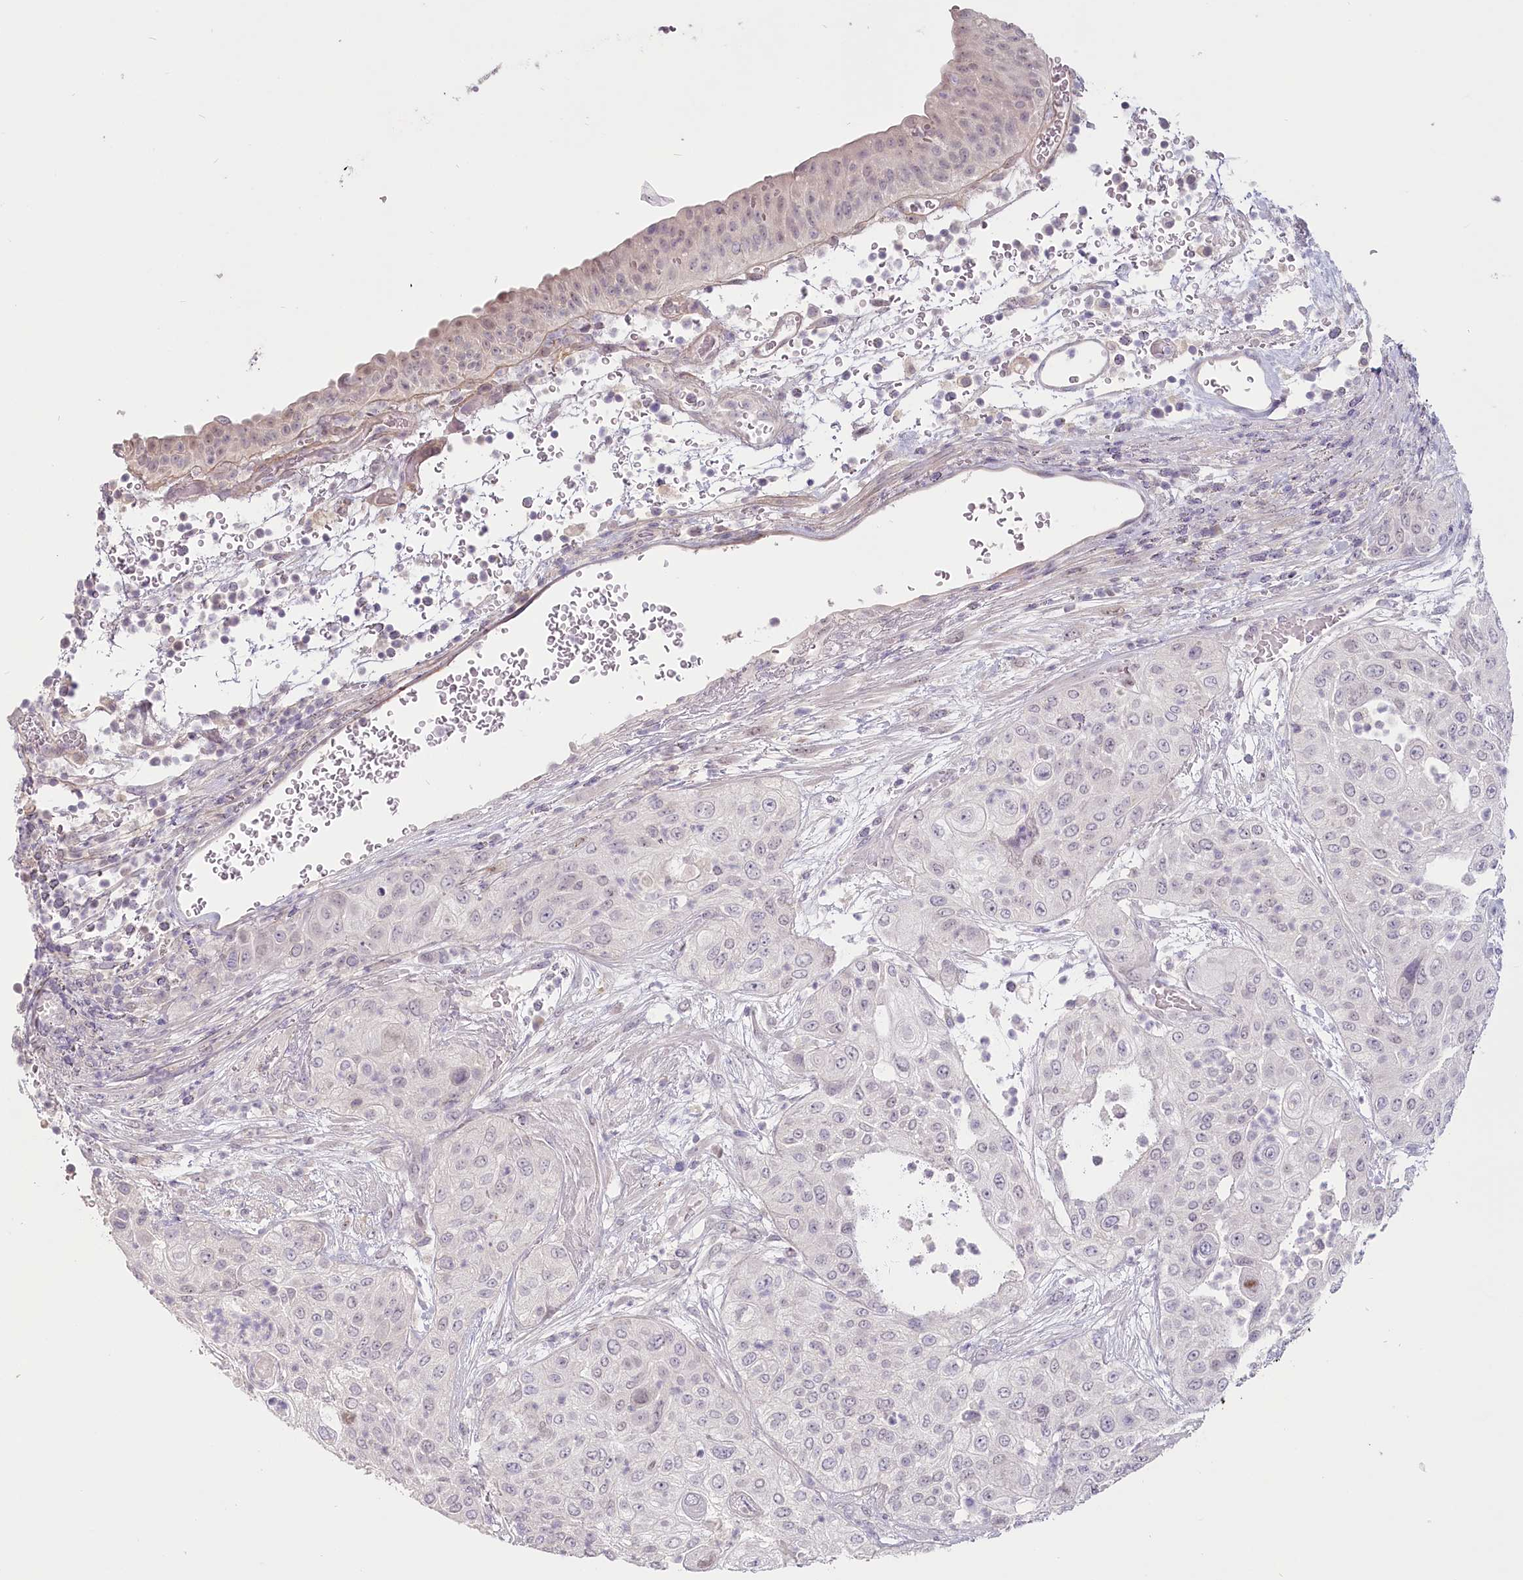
{"staining": {"intensity": "negative", "quantity": "none", "location": "none"}, "tissue": "urothelial cancer", "cell_type": "Tumor cells", "image_type": "cancer", "snomed": [{"axis": "morphology", "description": "Urothelial carcinoma, High grade"}, {"axis": "topography", "description": "Urinary bladder"}], "caption": "This is a micrograph of IHC staining of urothelial cancer, which shows no staining in tumor cells.", "gene": "USP11", "patient": {"sex": "female", "age": 79}}